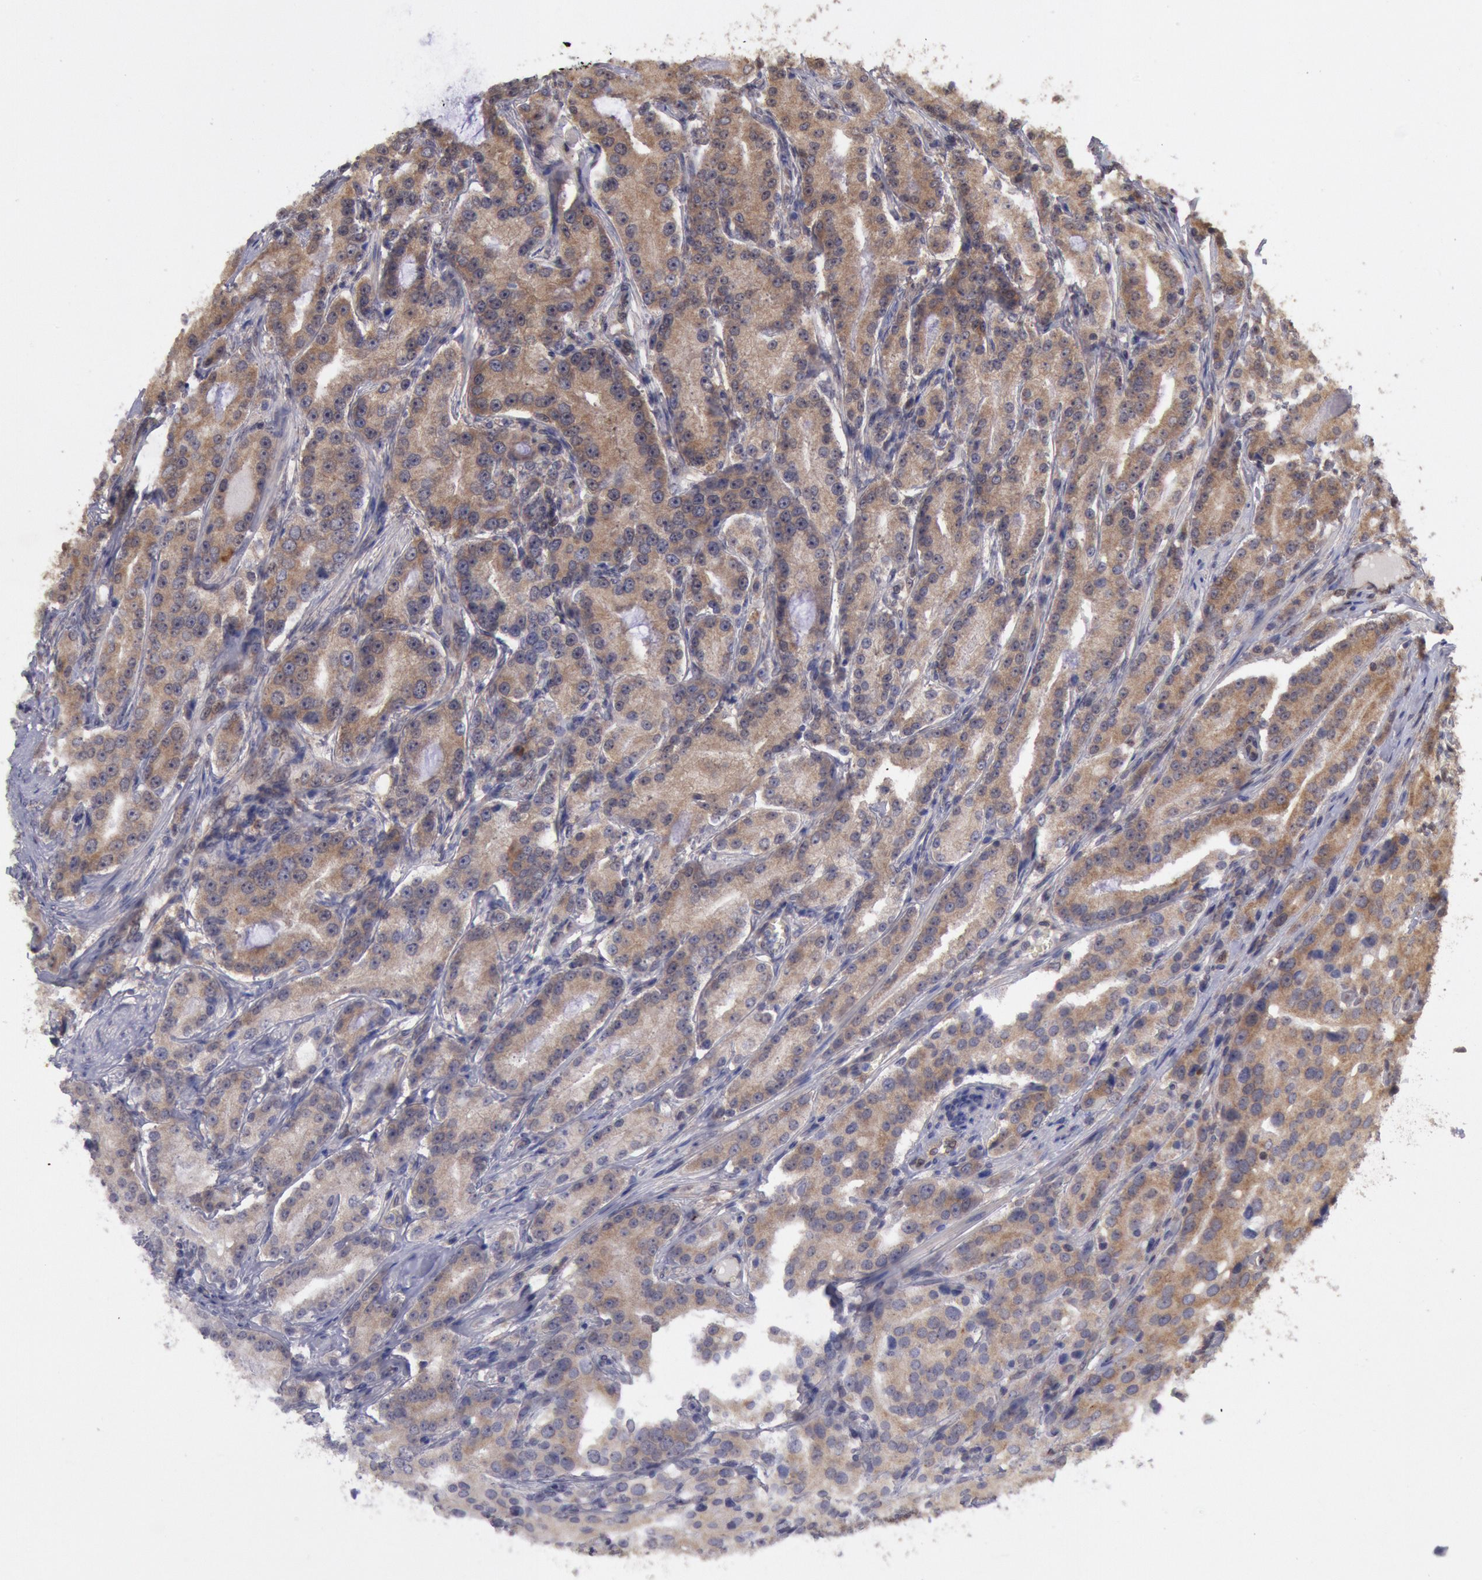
{"staining": {"intensity": "moderate", "quantity": ">75%", "location": "cytoplasmic/membranous"}, "tissue": "prostate cancer", "cell_type": "Tumor cells", "image_type": "cancer", "snomed": [{"axis": "morphology", "description": "Adenocarcinoma, Medium grade"}, {"axis": "topography", "description": "Prostate"}], "caption": "A brown stain labels moderate cytoplasmic/membranous positivity of a protein in medium-grade adenocarcinoma (prostate) tumor cells. (IHC, brightfield microscopy, high magnification).", "gene": "STX17", "patient": {"sex": "male", "age": 72}}